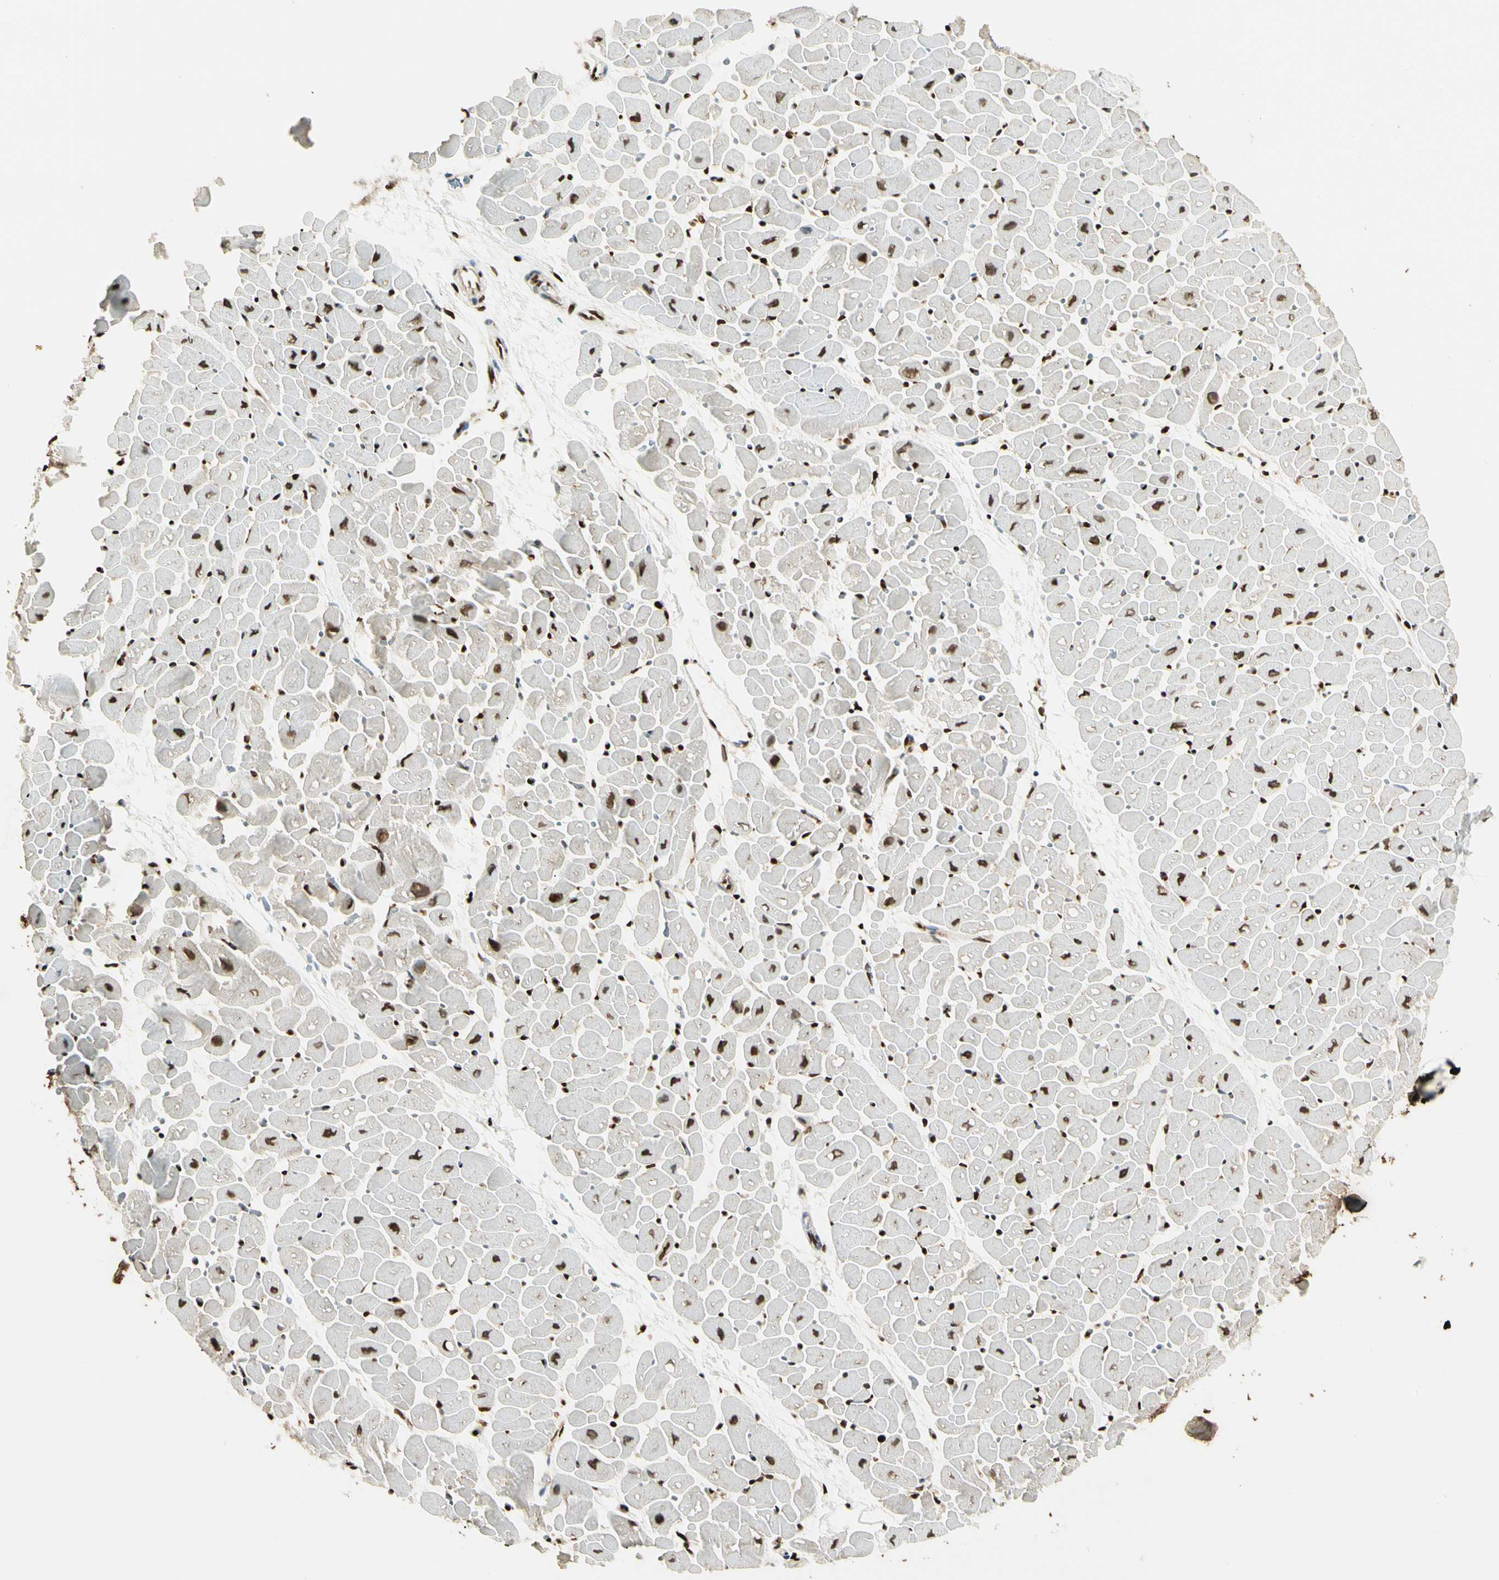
{"staining": {"intensity": "strong", "quantity": ">75%", "location": "nuclear"}, "tissue": "heart muscle", "cell_type": "Cardiomyocytes", "image_type": "normal", "snomed": [{"axis": "morphology", "description": "Normal tissue, NOS"}, {"axis": "topography", "description": "Heart"}], "caption": "Immunohistochemistry (IHC) (DAB) staining of unremarkable heart muscle exhibits strong nuclear protein expression in about >75% of cardiomyocytes. The staining is performed using DAB brown chromogen to label protein expression. The nuclei are counter-stained blue using hematoxylin.", "gene": "FUS", "patient": {"sex": "male", "age": 45}}